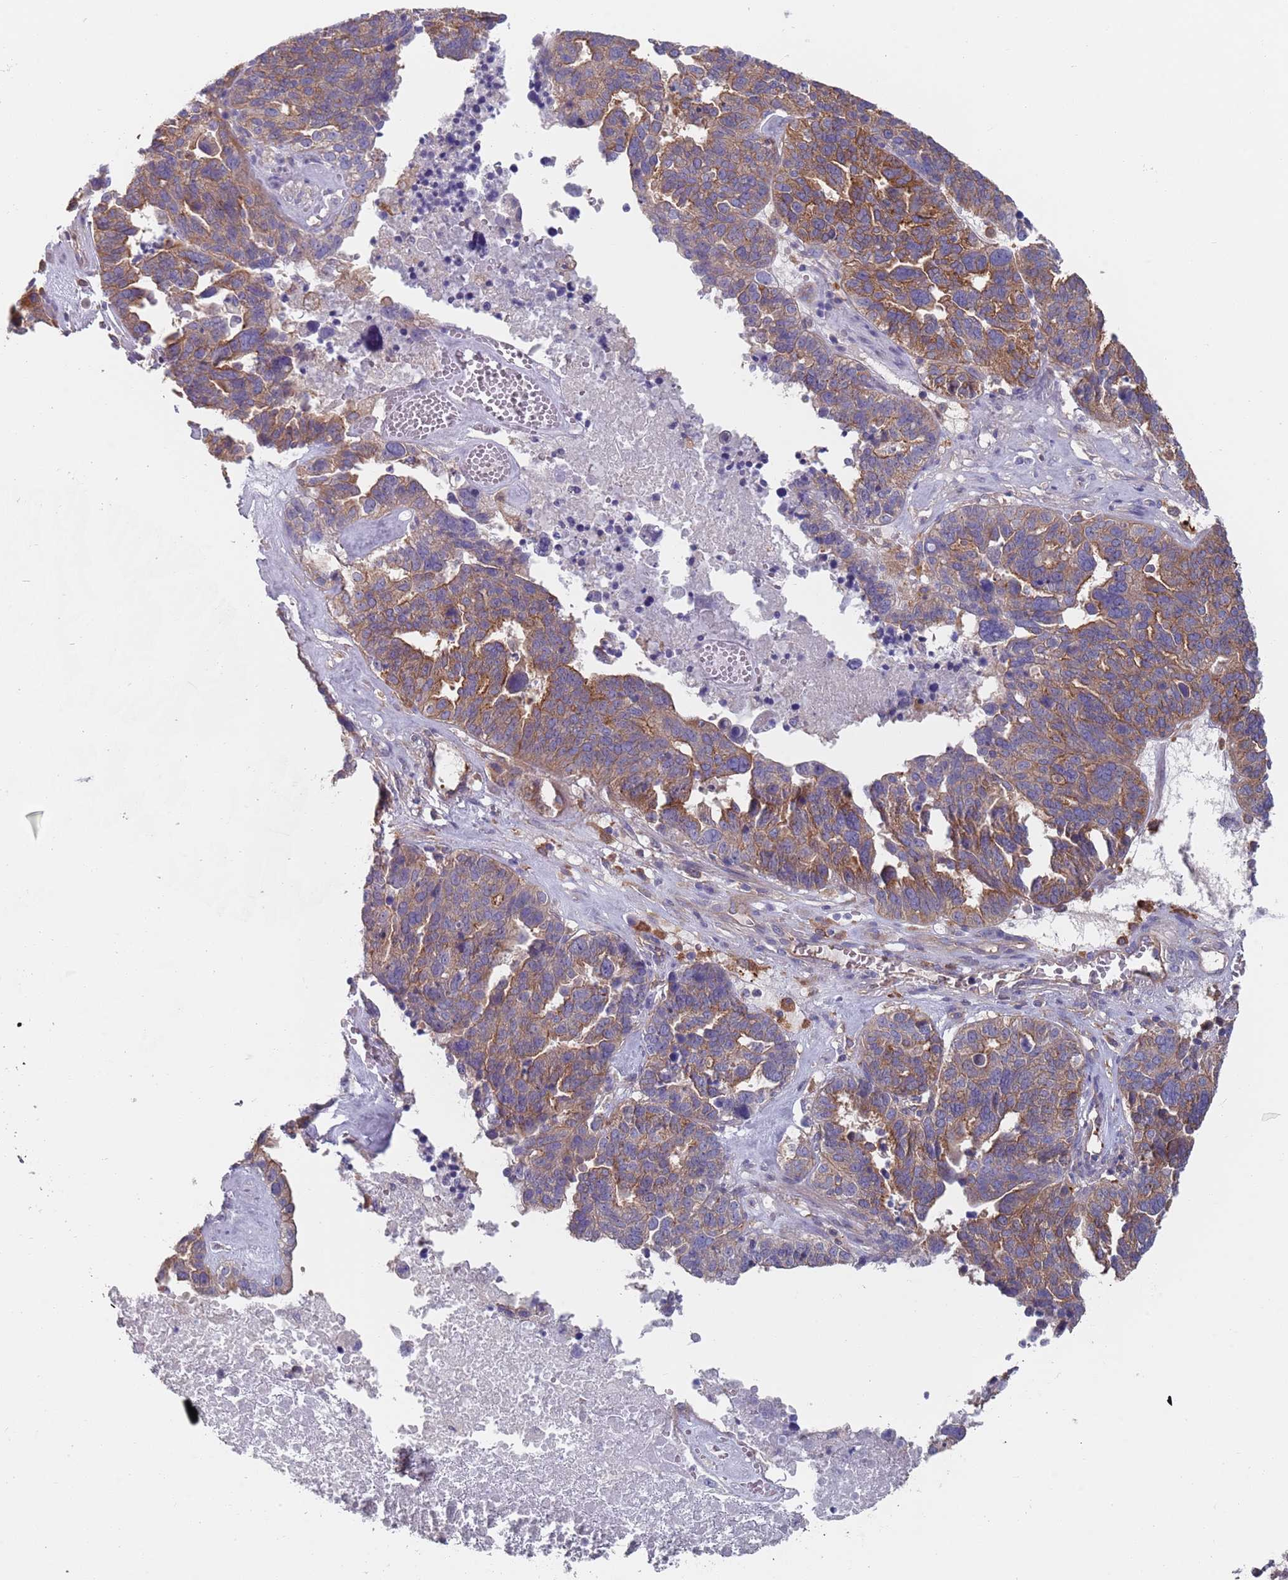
{"staining": {"intensity": "moderate", "quantity": ">75%", "location": "cytoplasmic/membranous"}, "tissue": "ovarian cancer", "cell_type": "Tumor cells", "image_type": "cancer", "snomed": [{"axis": "morphology", "description": "Cystadenocarcinoma, serous, NOS"}, {"axis": "topography", "description": "Ovary"}], "caption": "Immunohistochemistry (IHC) of human ovarian cancer (serous cystadenocarcinoma) displays medium levels of moderate cytoplasmic/membranous expression in approximately >75% of tumor cells.", "gene": "APPL2", "patient": {"sex": "female", "age": 59}}